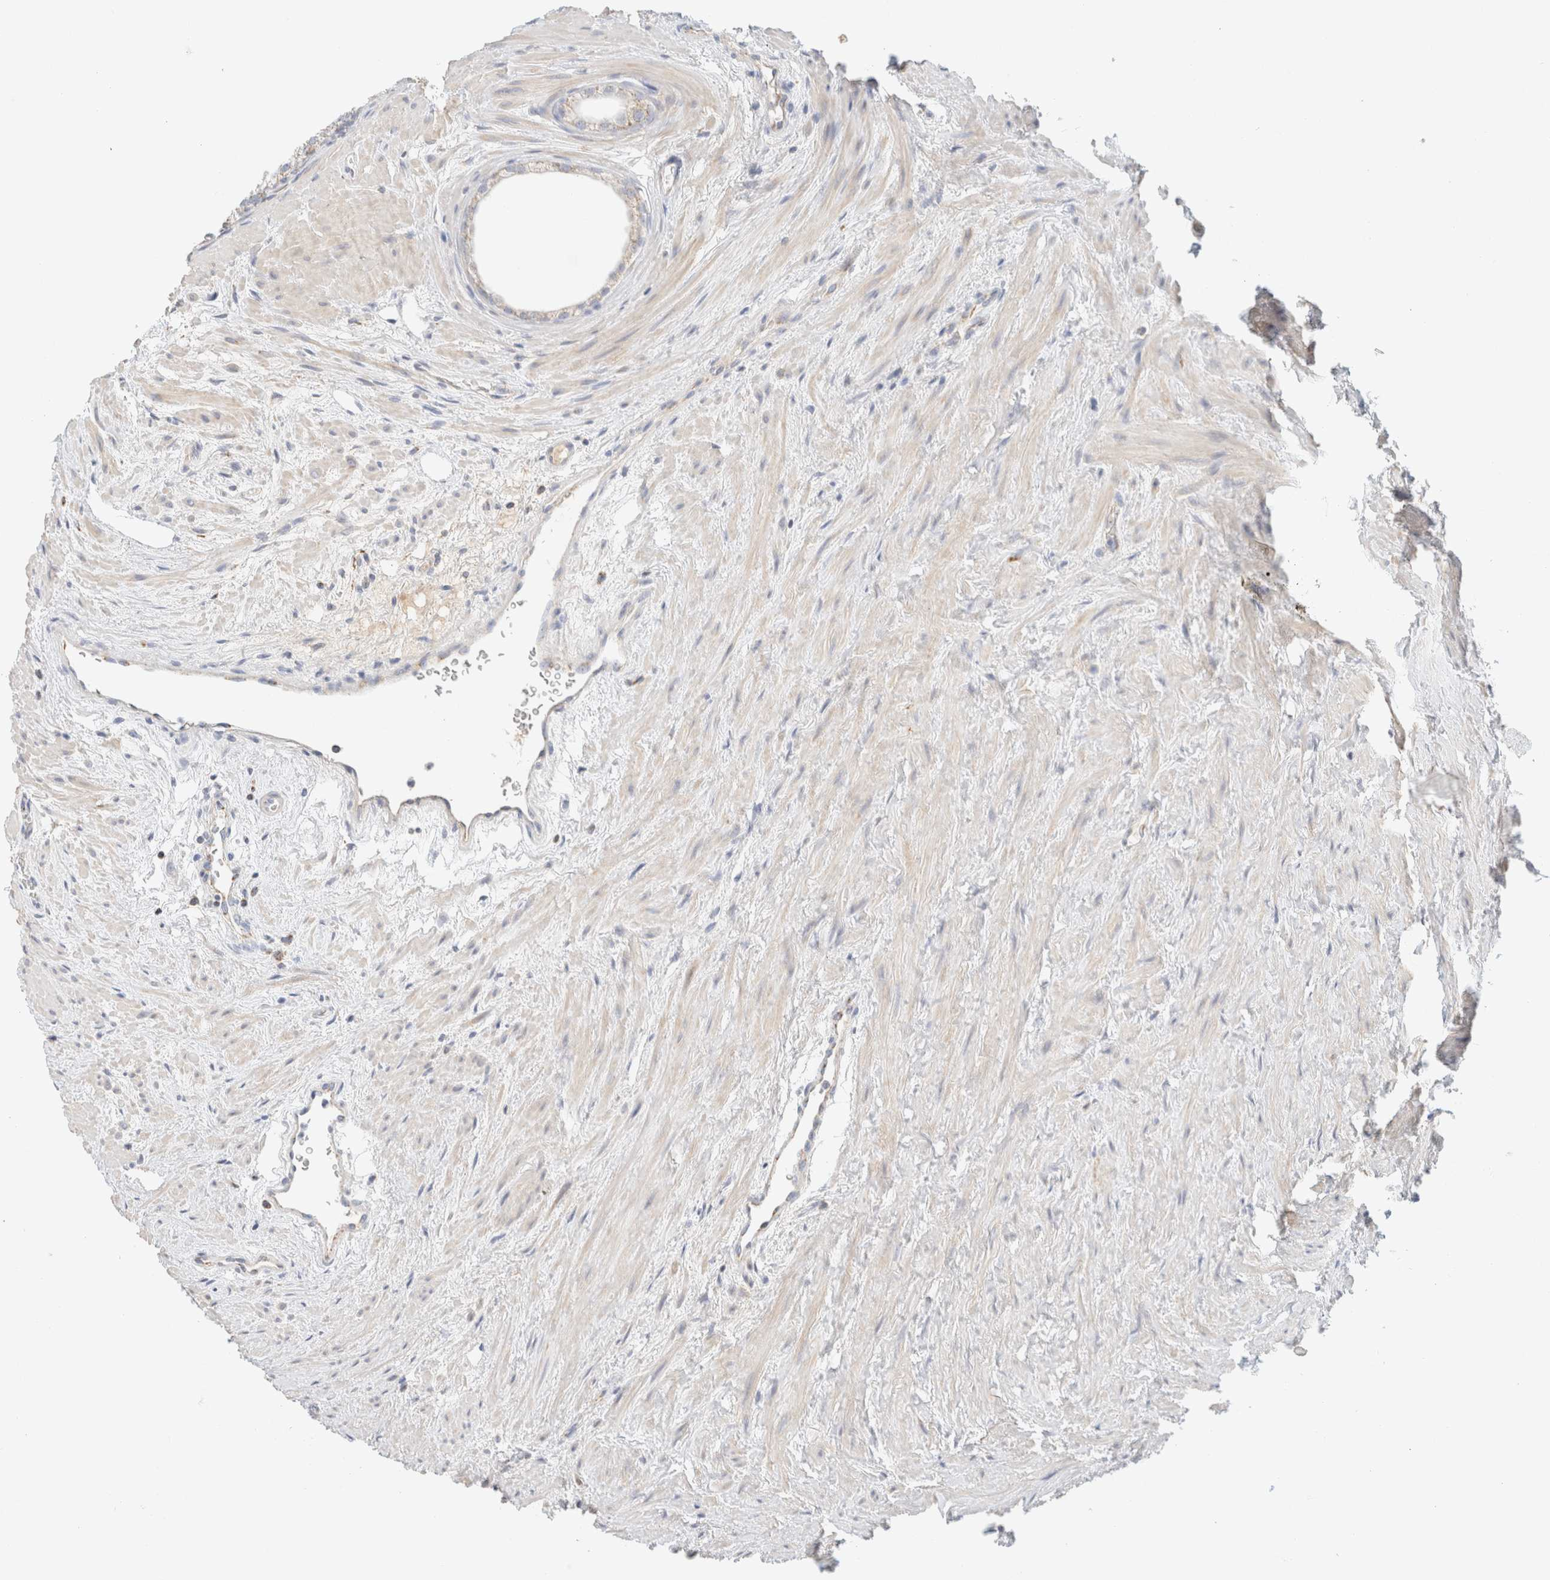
{"staining": {"intensity": "weak", "quantity": "25%-75%", "location": "cytoplasmic/membranous"}, "tissue": "prostate", "cell_type": "Glandular cells", "image_type": "normal", "snomed": [{"axis": "morphology", "description": "Normal tissue, NOS"}, {"axis": "topography", "description": "Prostate"}], "caption": "Immunohistochemical staining of unremarkable human prostate reveals 25%-75% levels of weak cytoplasmic/membranous protein positivity in about 25%-75% of glandular cells. (Stains: DAB in brown, nuclei in blue, Microscopy: brightfield microscopy at high magnification).", "gene": "HDHD3", "patient": {"sex": "male", "age": 48}}